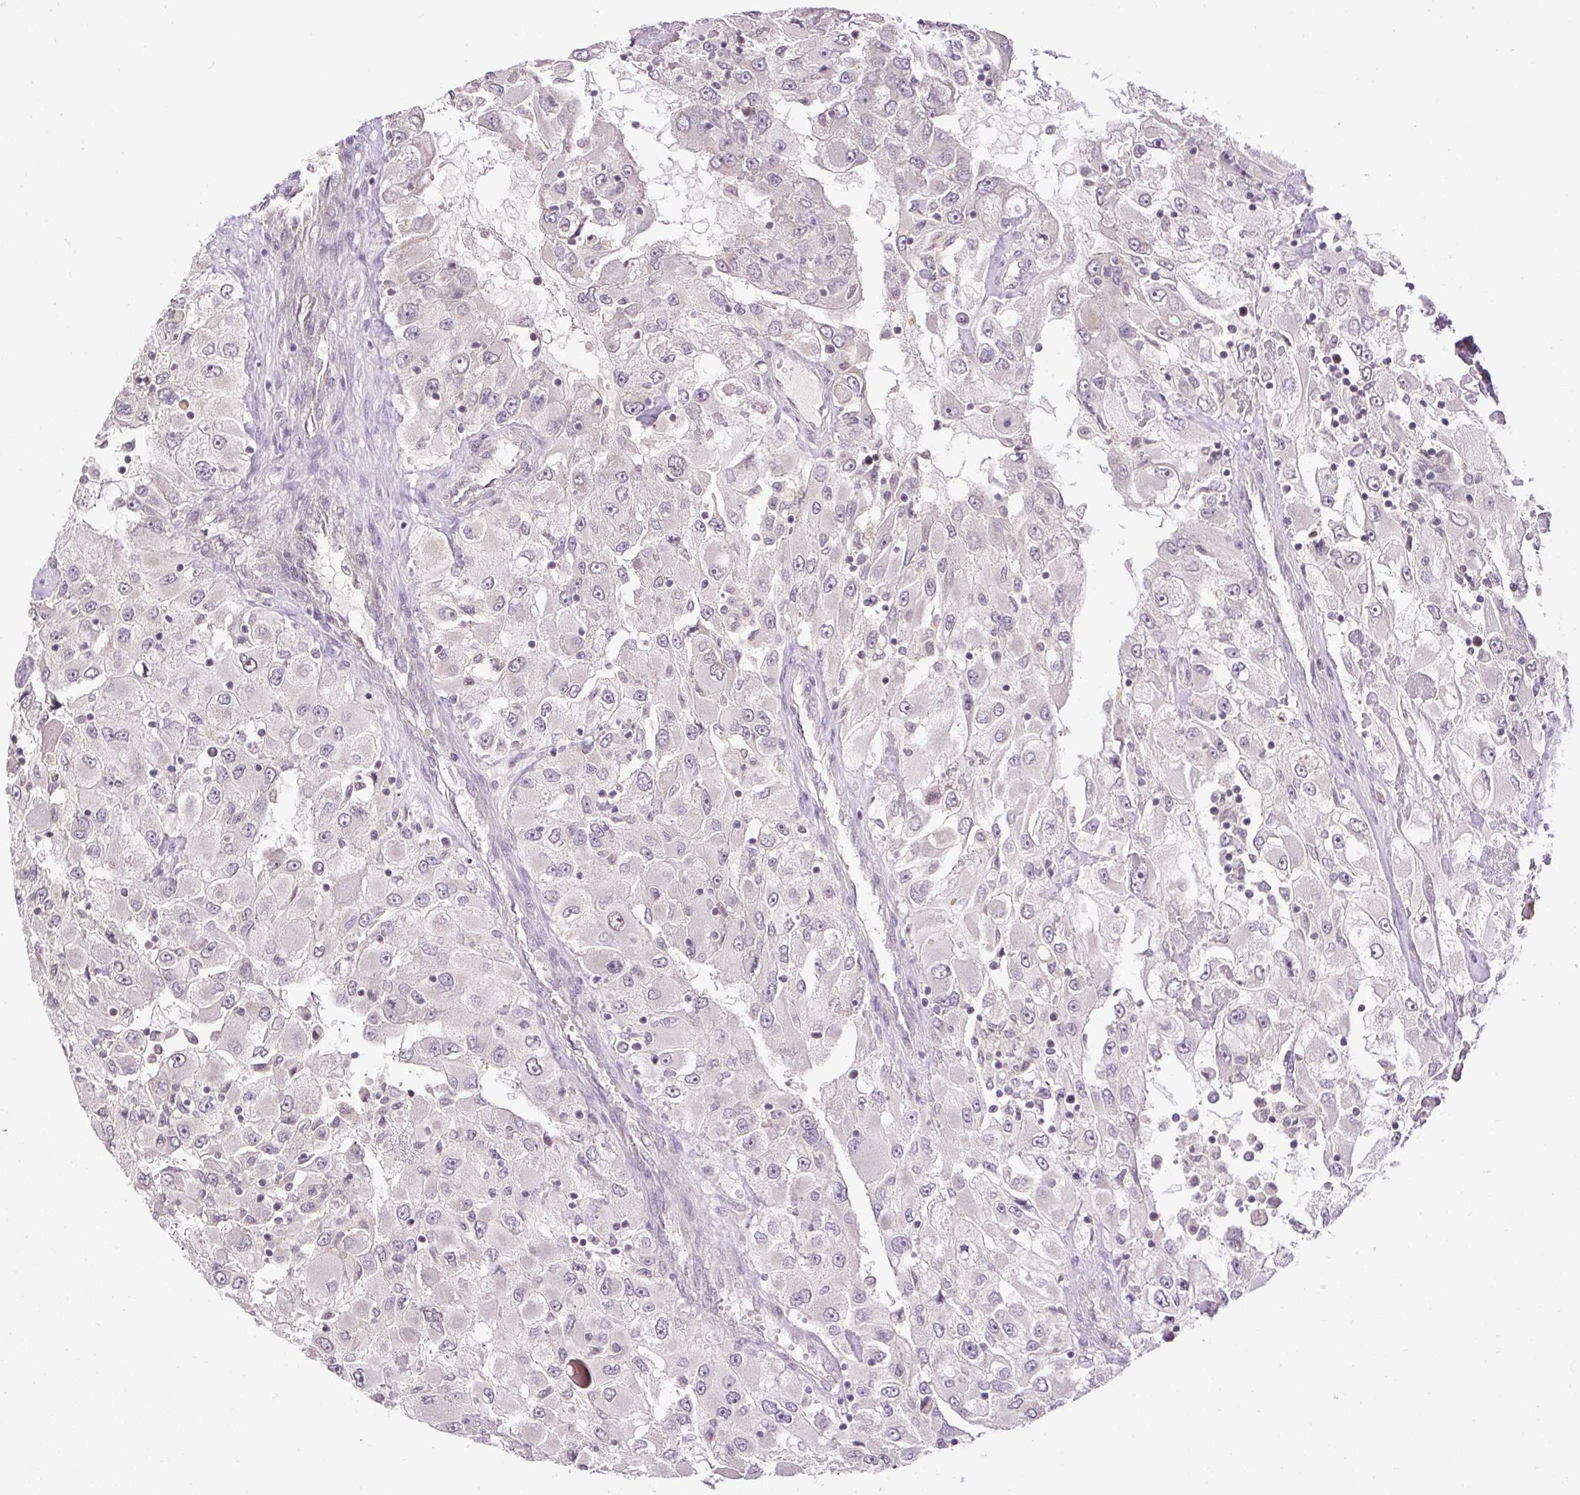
{"staining": {"intensity": "negative", "quantity": "none", "location": "none"}, "tissue": "renal cancer", "cell_type": "Tumor cells", "image_type": "cancer", "snomed": [{"axis": "morphology", "description": "Adenocarcinoma, NOS"}, {"axis": "topography", "description": "Kidney"}], "caption": "Immunohistochemical staining of renal adenocarcinoma reveals no significant staining in tumor cells.", "gene": "RACGAP1", "patient": {"sex": "female", "age": 52}}